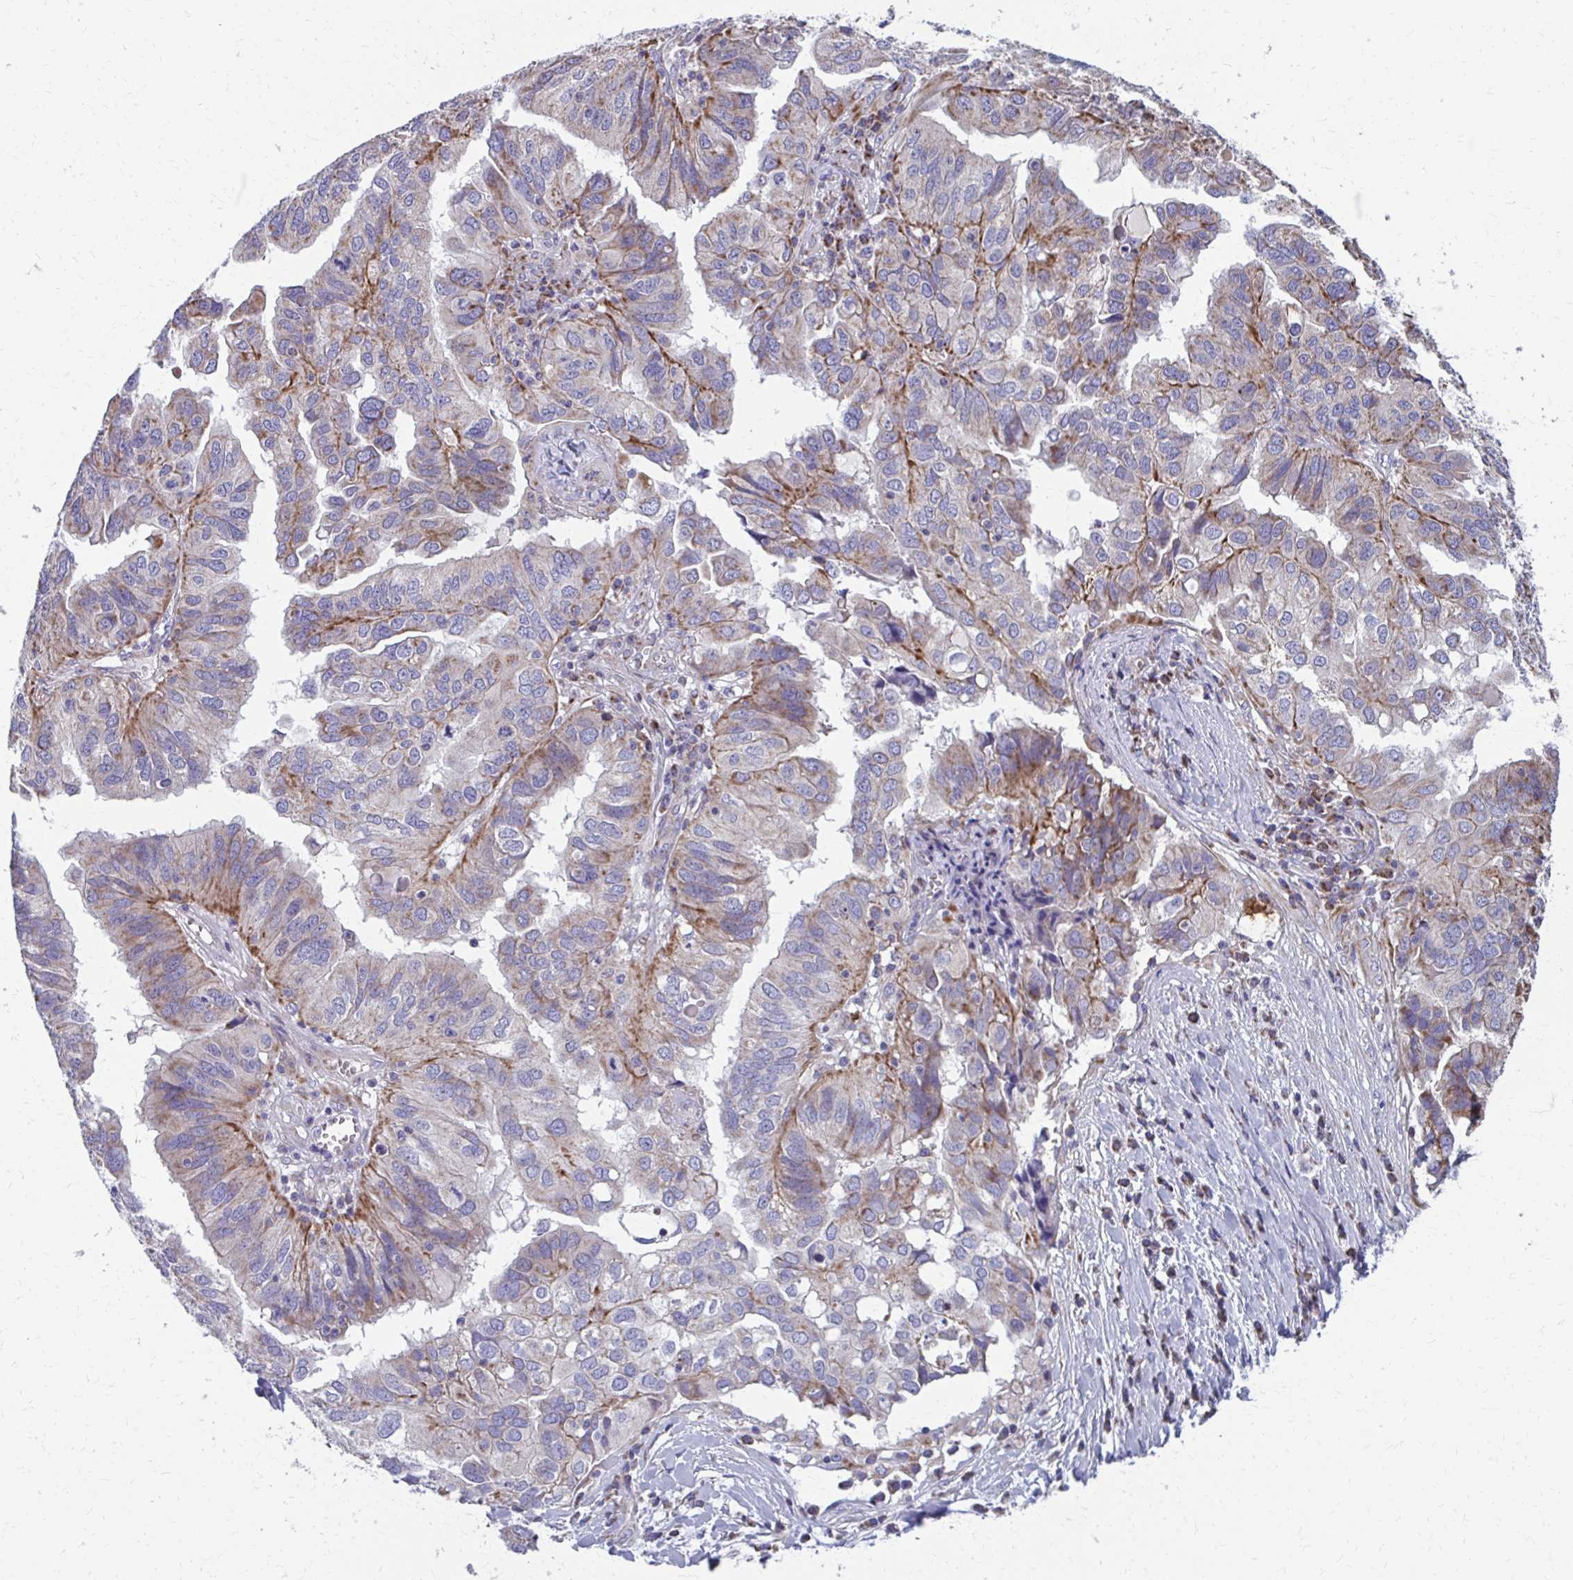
{"staining": {"intensity": "moderate", "quantity": "25%-75%", "location": "cytoplasmic/membranous"}, "tissue": "ovarian cancer", "cell_type": "Tumor cells", "image_type": "cancer", "snomed": [{"axis": "morphology", "description": "Cystadenocarcinoma, serous, NOS"}, {"axis": "topography", "description": "Ovary"}], "caption": "Immunohistochemistry (DAB (3,3'-diaminobenzidine)) staining of human ovarian cancer (serous cystadenocarcinoma) exhibits moderate cytoplasmic/membranous protein staining in about 25%-75% of tumor cells.", "gene": "RCC1L", "patient": {"sex": "female", "age": 79}}